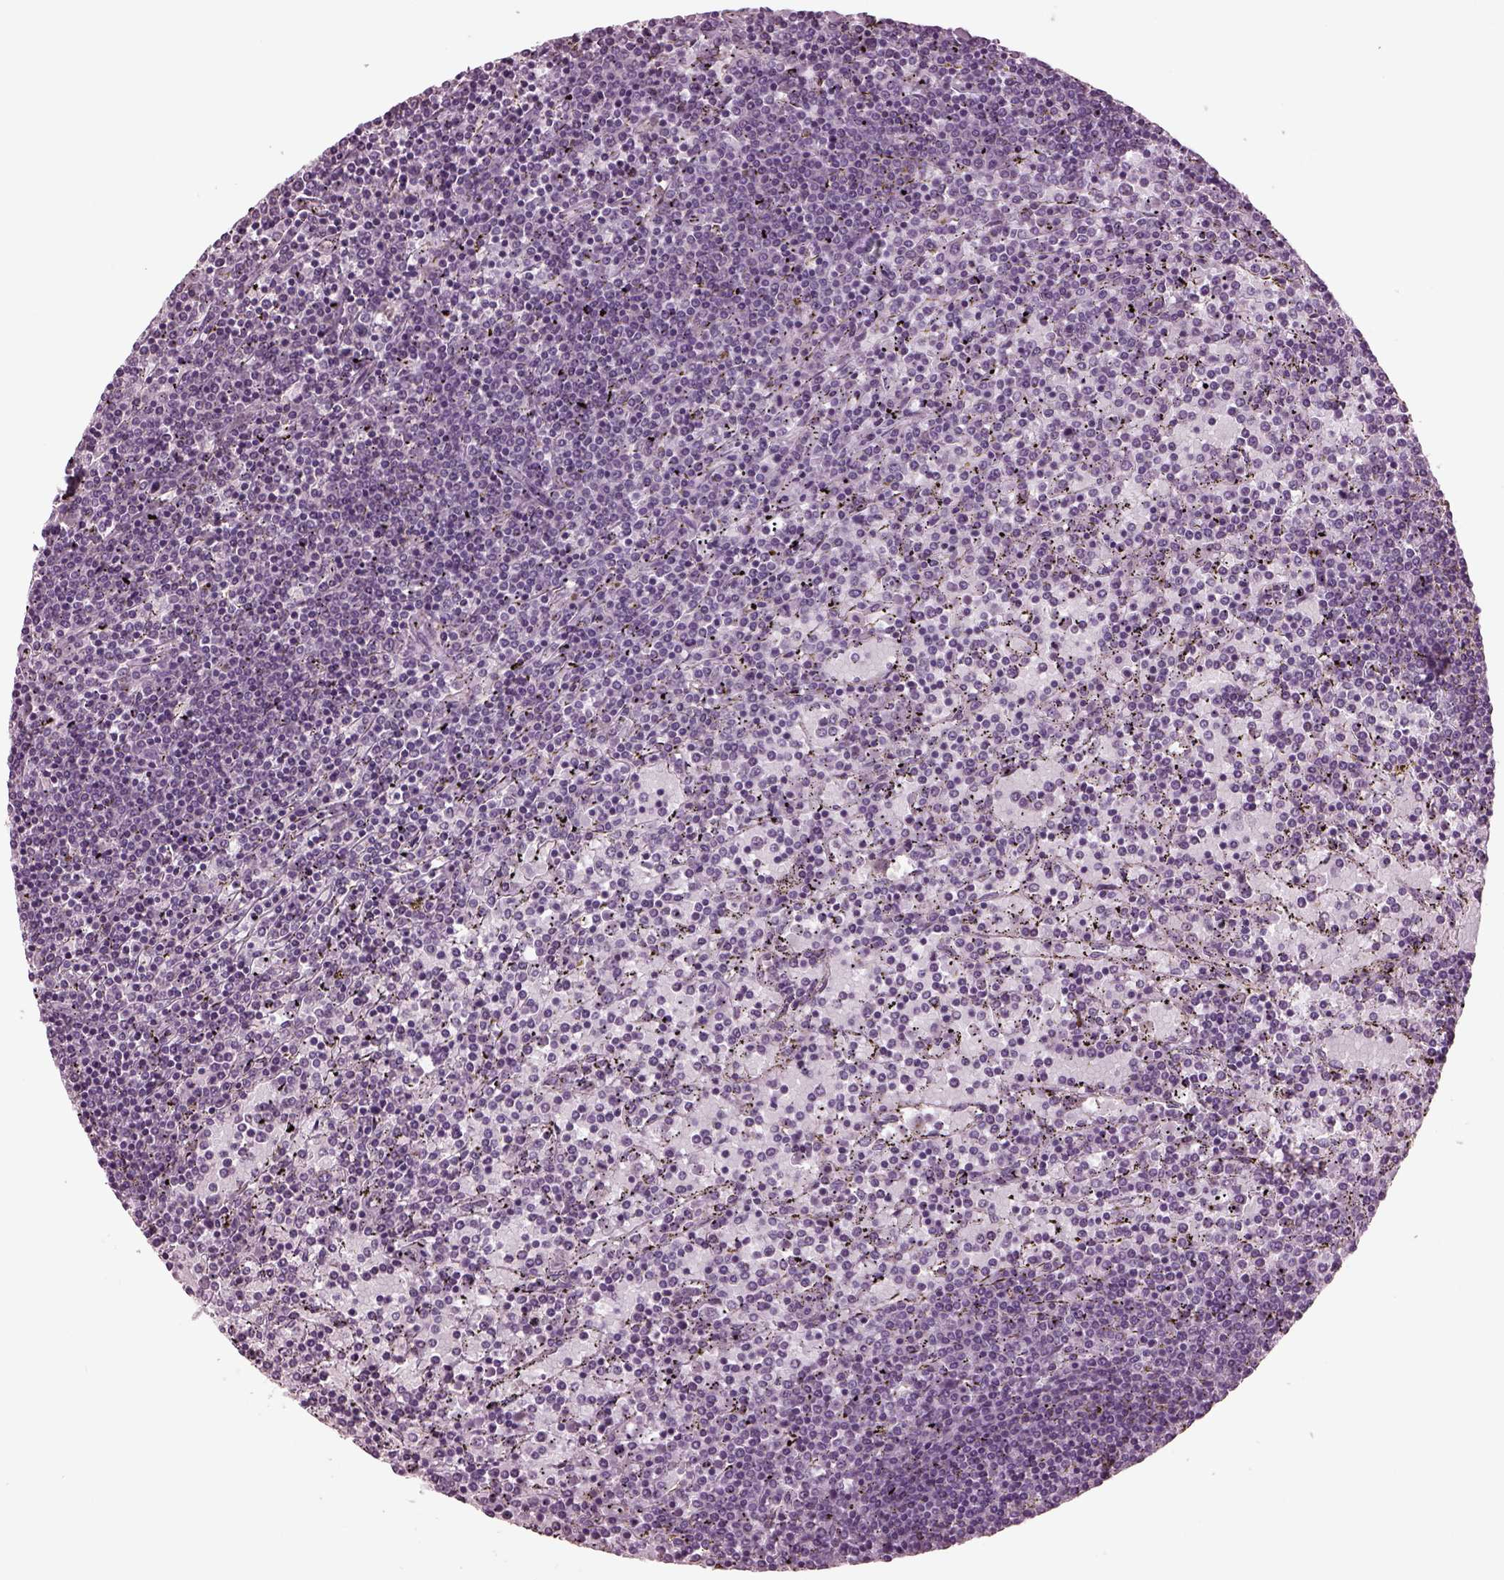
{"staining": {"intensity": "negative", "quantity": "none", "location": "none"}, "tissue": "lymphoma", "cell_type": "Tumor cells", "image_type": "cancer", "snomed": [{"axis": "morphology", "description": "Malignant lymphoma, non-Hodgkin's type, Low grade"}, {"axis": "topography", "description": "Spleen"}], "caption": "The micrograph demonstrates no significant expression in tumor cells of low-grade malignant lymphoma, non-Hodgkin's type.", "gene": "CLCN4", "patient": {"sex": "female", "age": 77}}